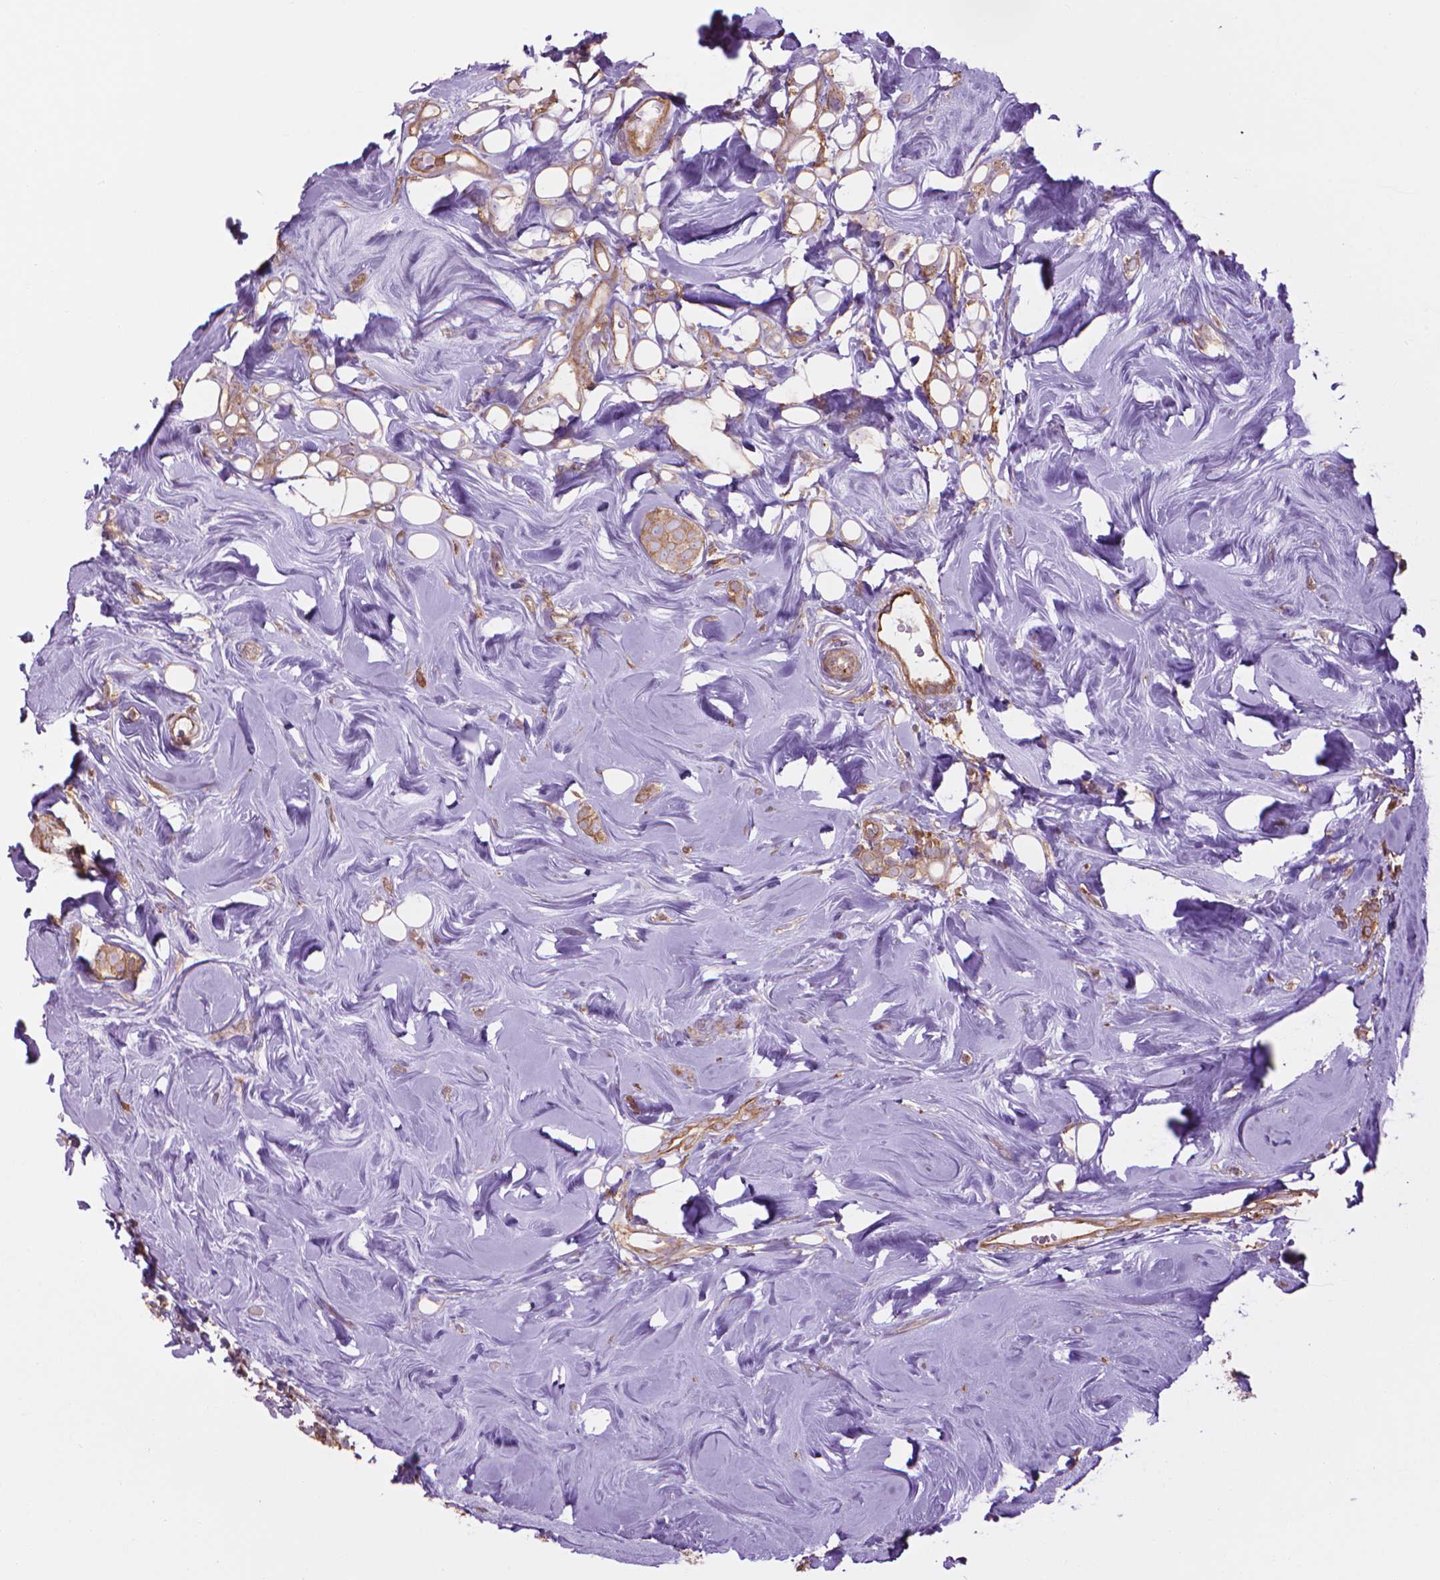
{"staining": {"intensity": "weak", "quantity": ">75%", "location": "cytoplasmic/membranous"}, "tissue": "breast cancer", "cell_type": "Tumor cells", "image_type": "cancer", "snomed": [{"axis": "morphology", "description": "Lobular carcinoma"}, {"axis": "topography", "description": "Breast"}], "caption": "Lobular carcinoma (breast) tissue exhibits weak cytoplasmic/membranous staining in about >75% of tumor cells", "gene": "CORO1B", "patient": {"sex": "female", "age": 49}}